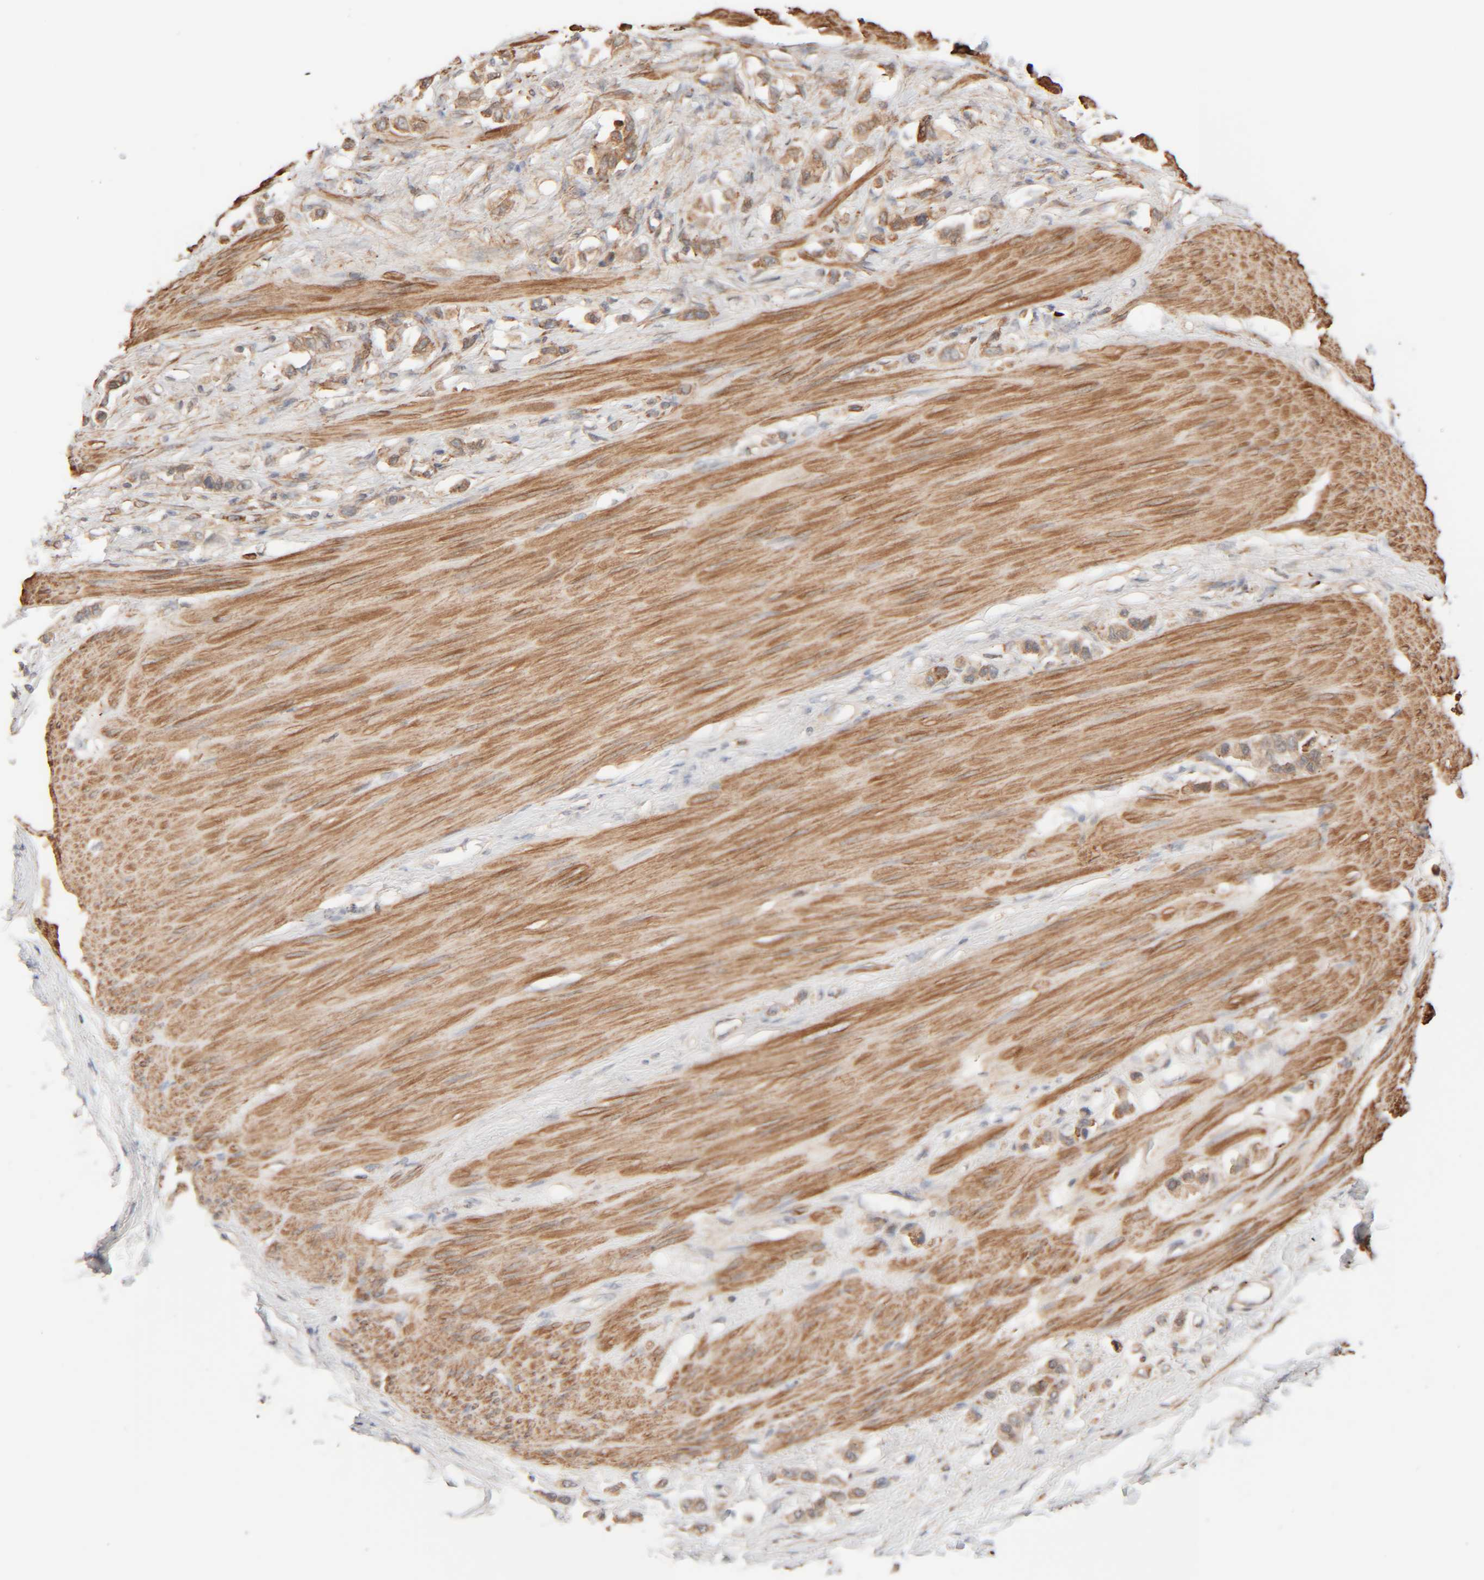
{"staining": {"intensity": "moderate", "quantity": ">75%", "location": "cytoplasmic/membranous"}, "tissue": "stomach cancer", "cell_type": "Tumor cells", "image_type": "cancer", "snomed": [{"axis": "morphology", "description": "Adenocarcinoma, NOS"}, {"axis": "topography", "description": "Stomach"}], "caption": "An image showing moderate cytoplasmic/membranous positivity in approximately >75% of tumor cells in stomach cancer (adenocarcinoma), as visualized by brown immunohistochemical staining.", "gene": "INTS1", "patient": {"sex": "female", "age": 65}}